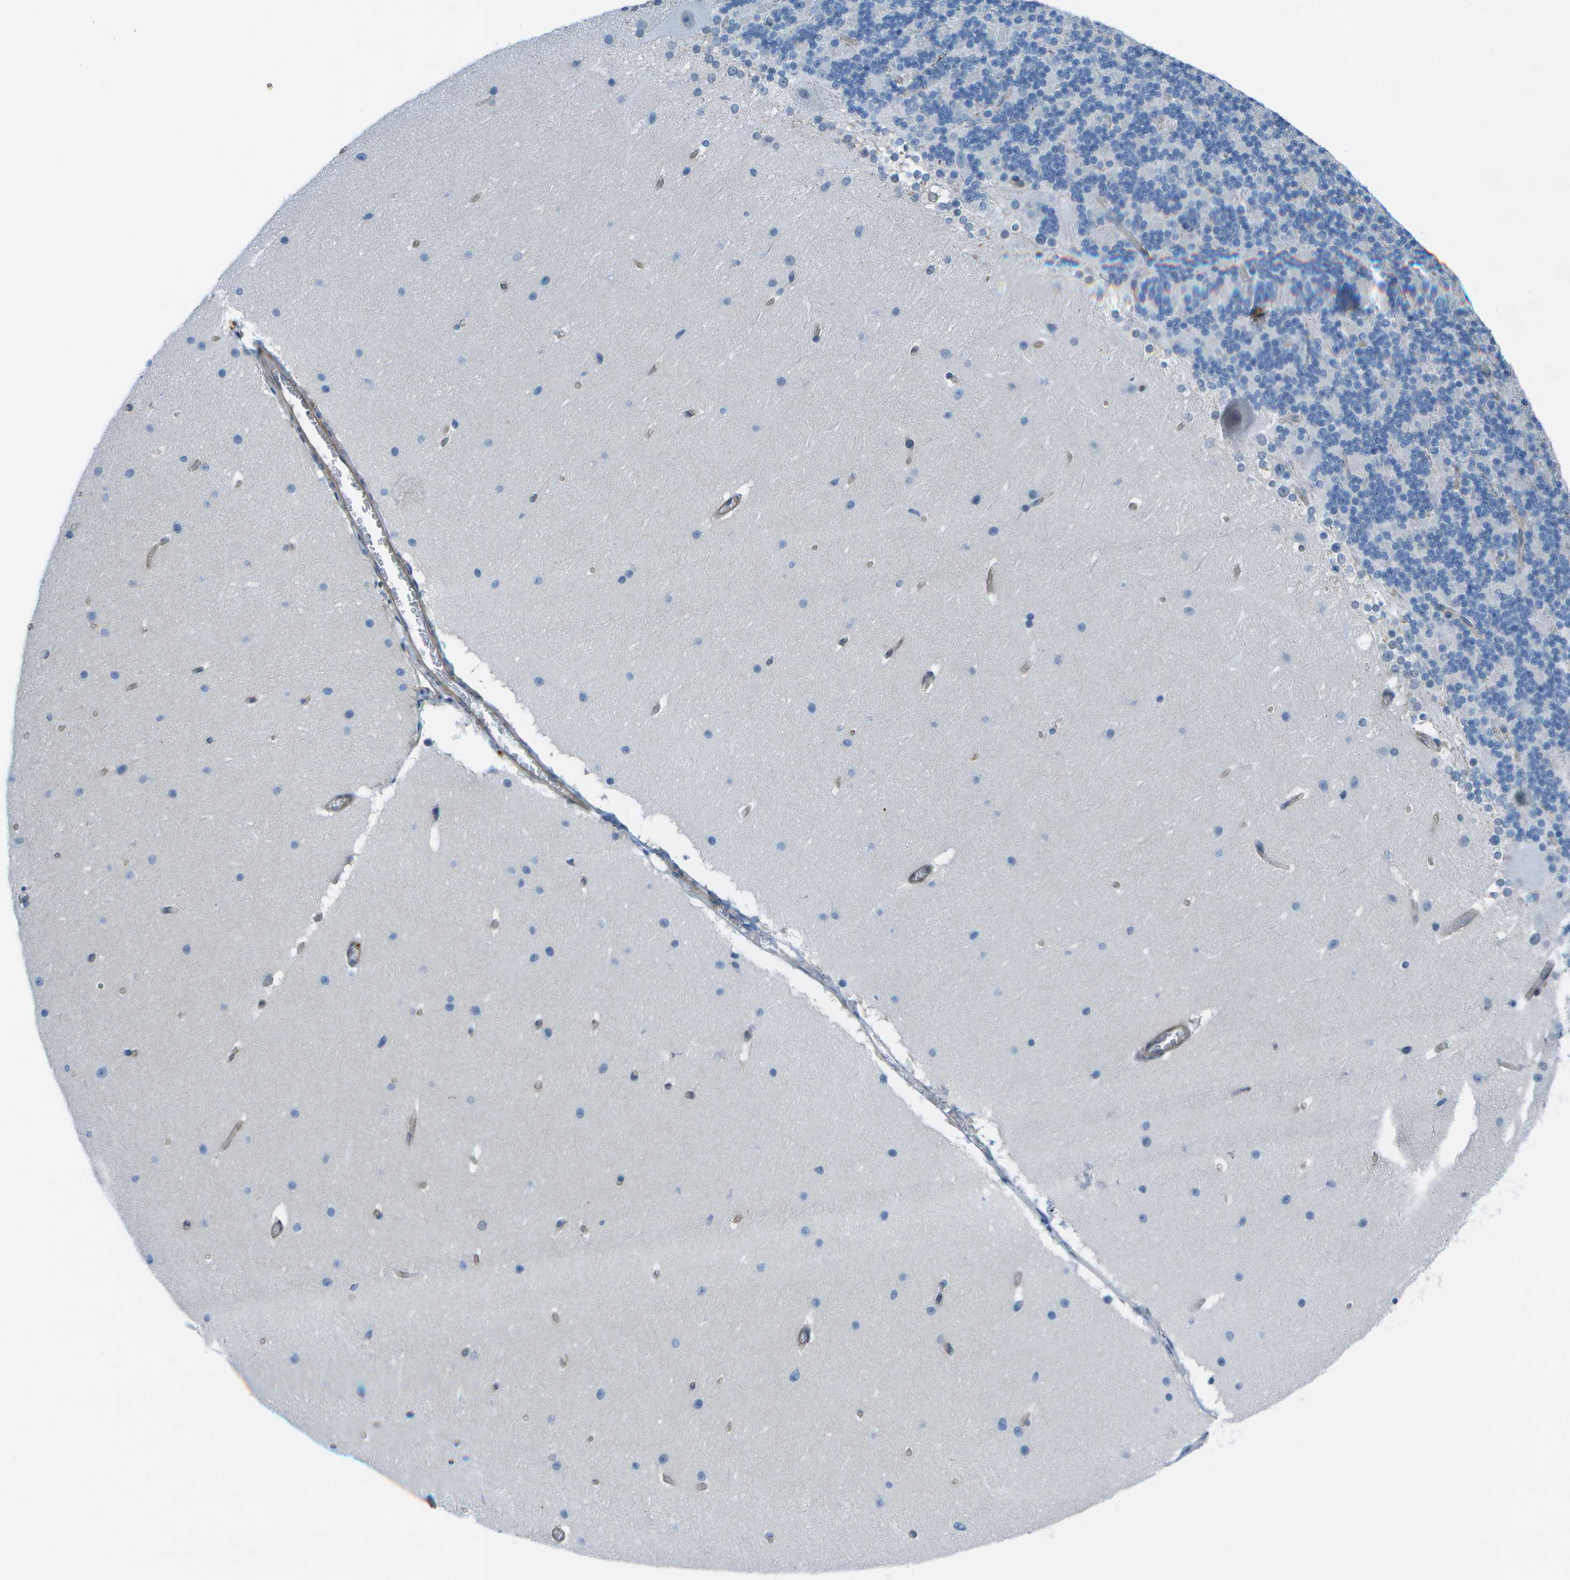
{"staining": {"intensity": "negative", "quantity": "none", "location": "none"}, "tissue": "cerebellum", "cell_type": "Cells in granular layer", "image_type": "normal", "snomed": [{"axis": "morphology", "description": "Normal tissue, NOS"}, {"axis": "topography", "description": "Cerebellum"}], "caption": "DAB immunohistochemical staining of normal human cerebellum reveals no significant expression in cells in granular layer.", "gene": "SORBS3", "patient": {"sex": "female", "age": 19}}